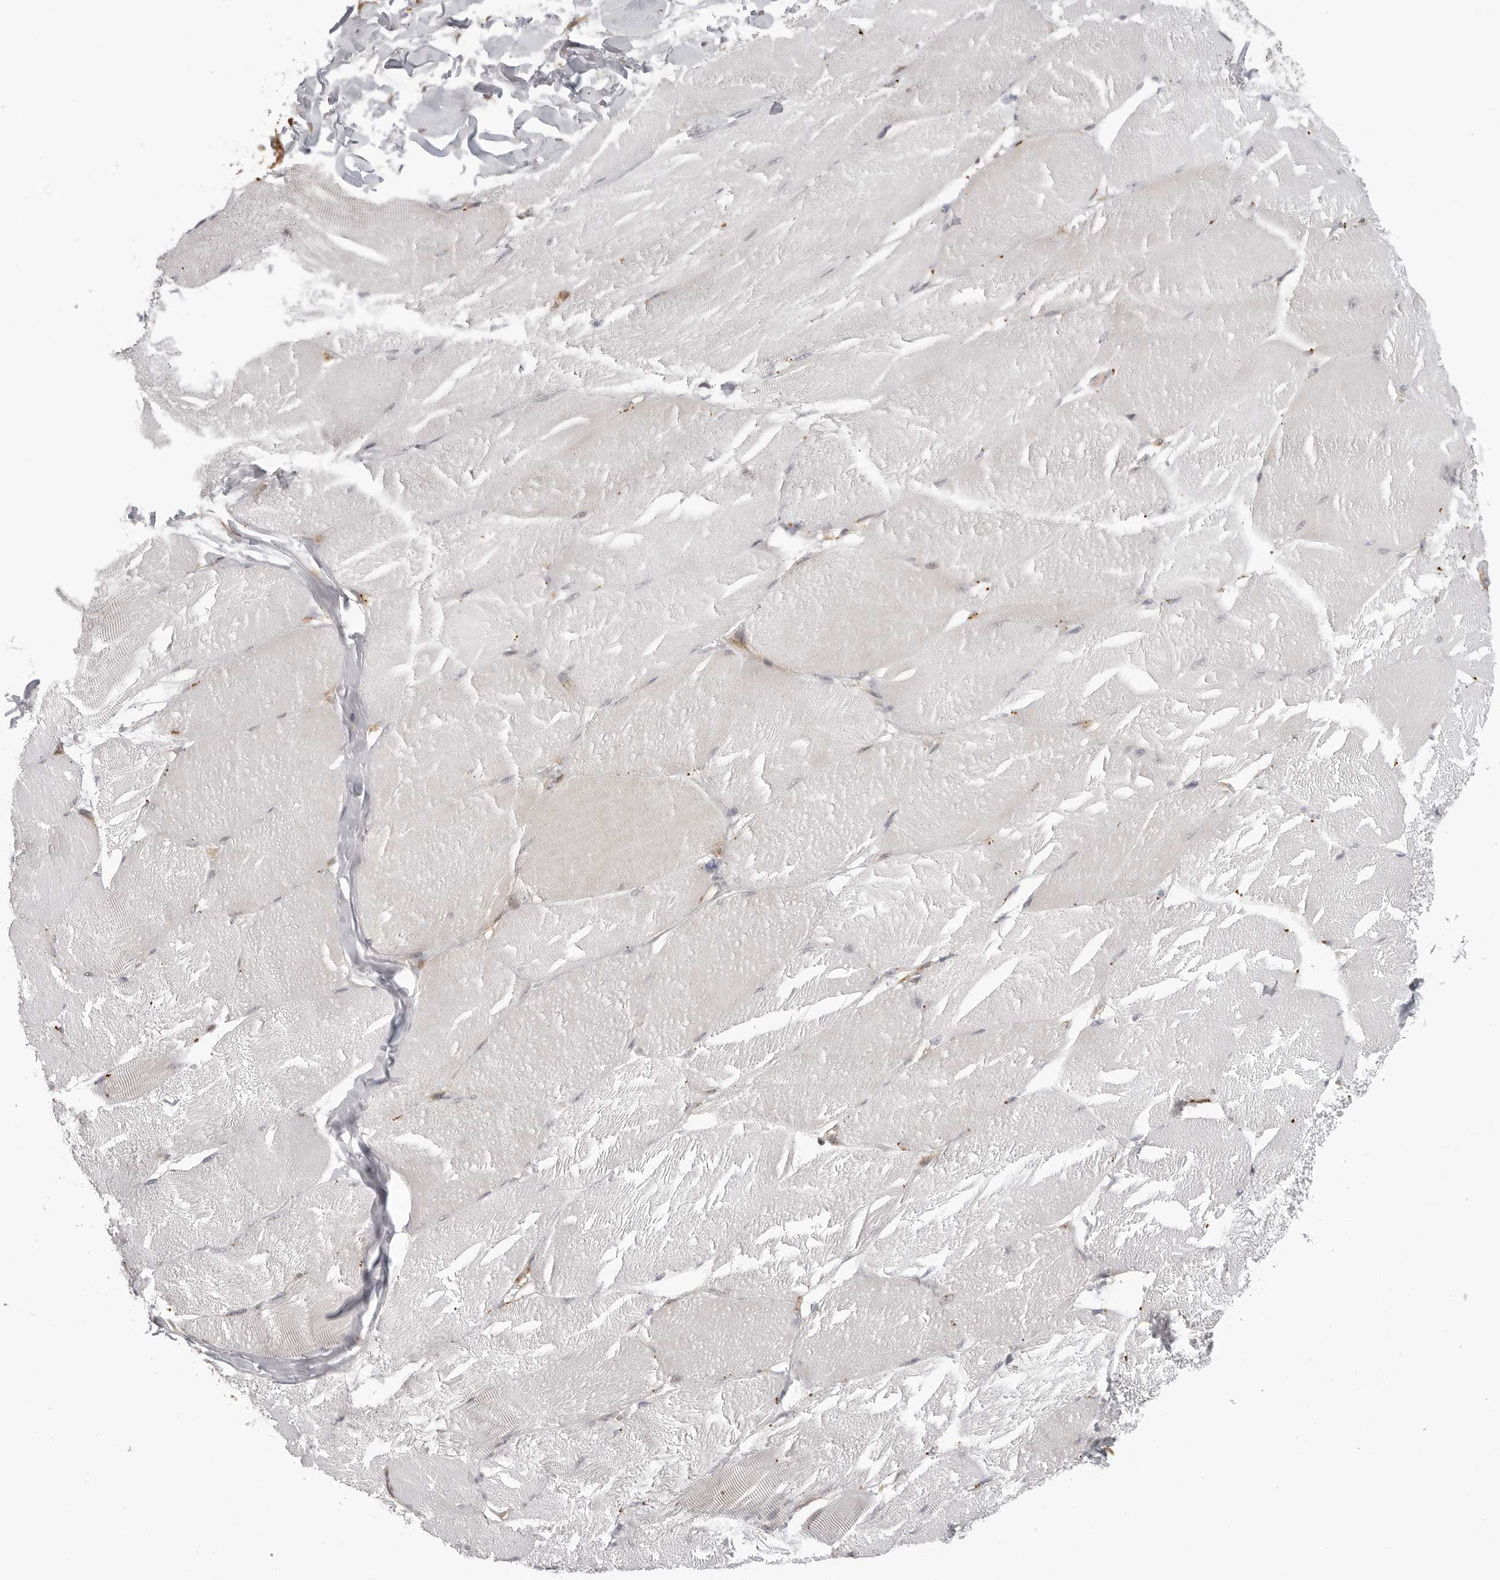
{"staining": {"intensity": "negative", "quantity": "none", "location": "none"}, "tissue": "skeletal muscle", "cell_type": "Myocytes", "image_type": "normal", "snomed": [{"axis": "morphology", "description": "Normal tissue, NOS"}, {"axis": "topography", "description": "Skin"}, {"axis": "topography", "description": "Skeletal muscle"}], "caption": "This is an IHC image of normal human skeletal muscle. There is no expression in myocytes.", "gene": "COPA", "patient": {"sex": "male", "age": 83}}